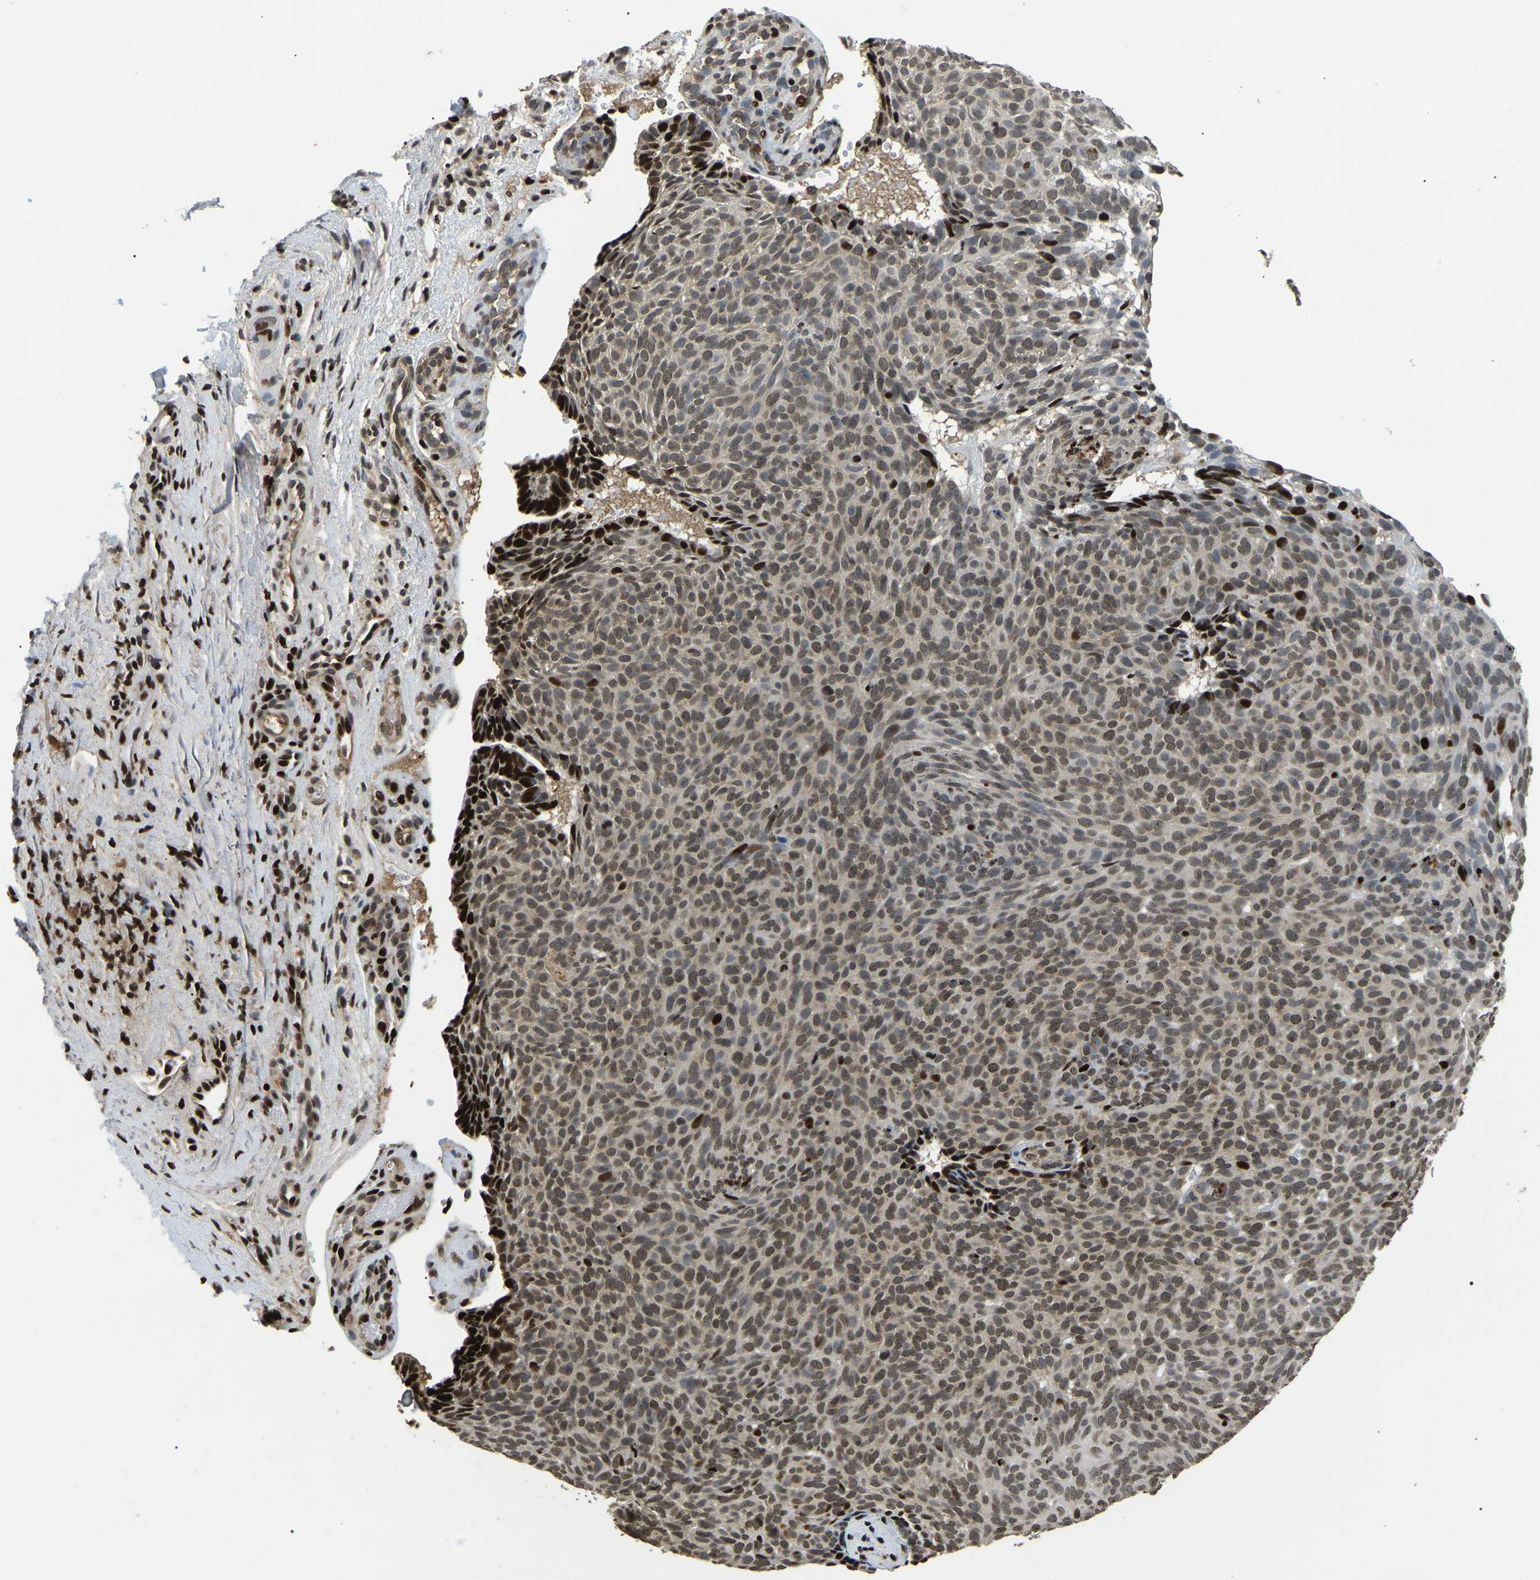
{"staining": {"intensity": "moderate", "quantity": ">75%", "location": "nuclear"}, "tissue": "skin cancer", "cell_type": "Tumor cells", "image_type": "cancer", "snomed": [{"axis": "morphology", "description": "Basal cell carcinoma"}, {"axis": "topography", "description": "Skin"}], "caption": "IHC of basal cell carcinoma (skin) demonstrates medium levels of moderate nuclear expression in approximately >75% of tumor cells.", "gene": "LRRC61", "patient": {"sex": "male", "age": 61}}